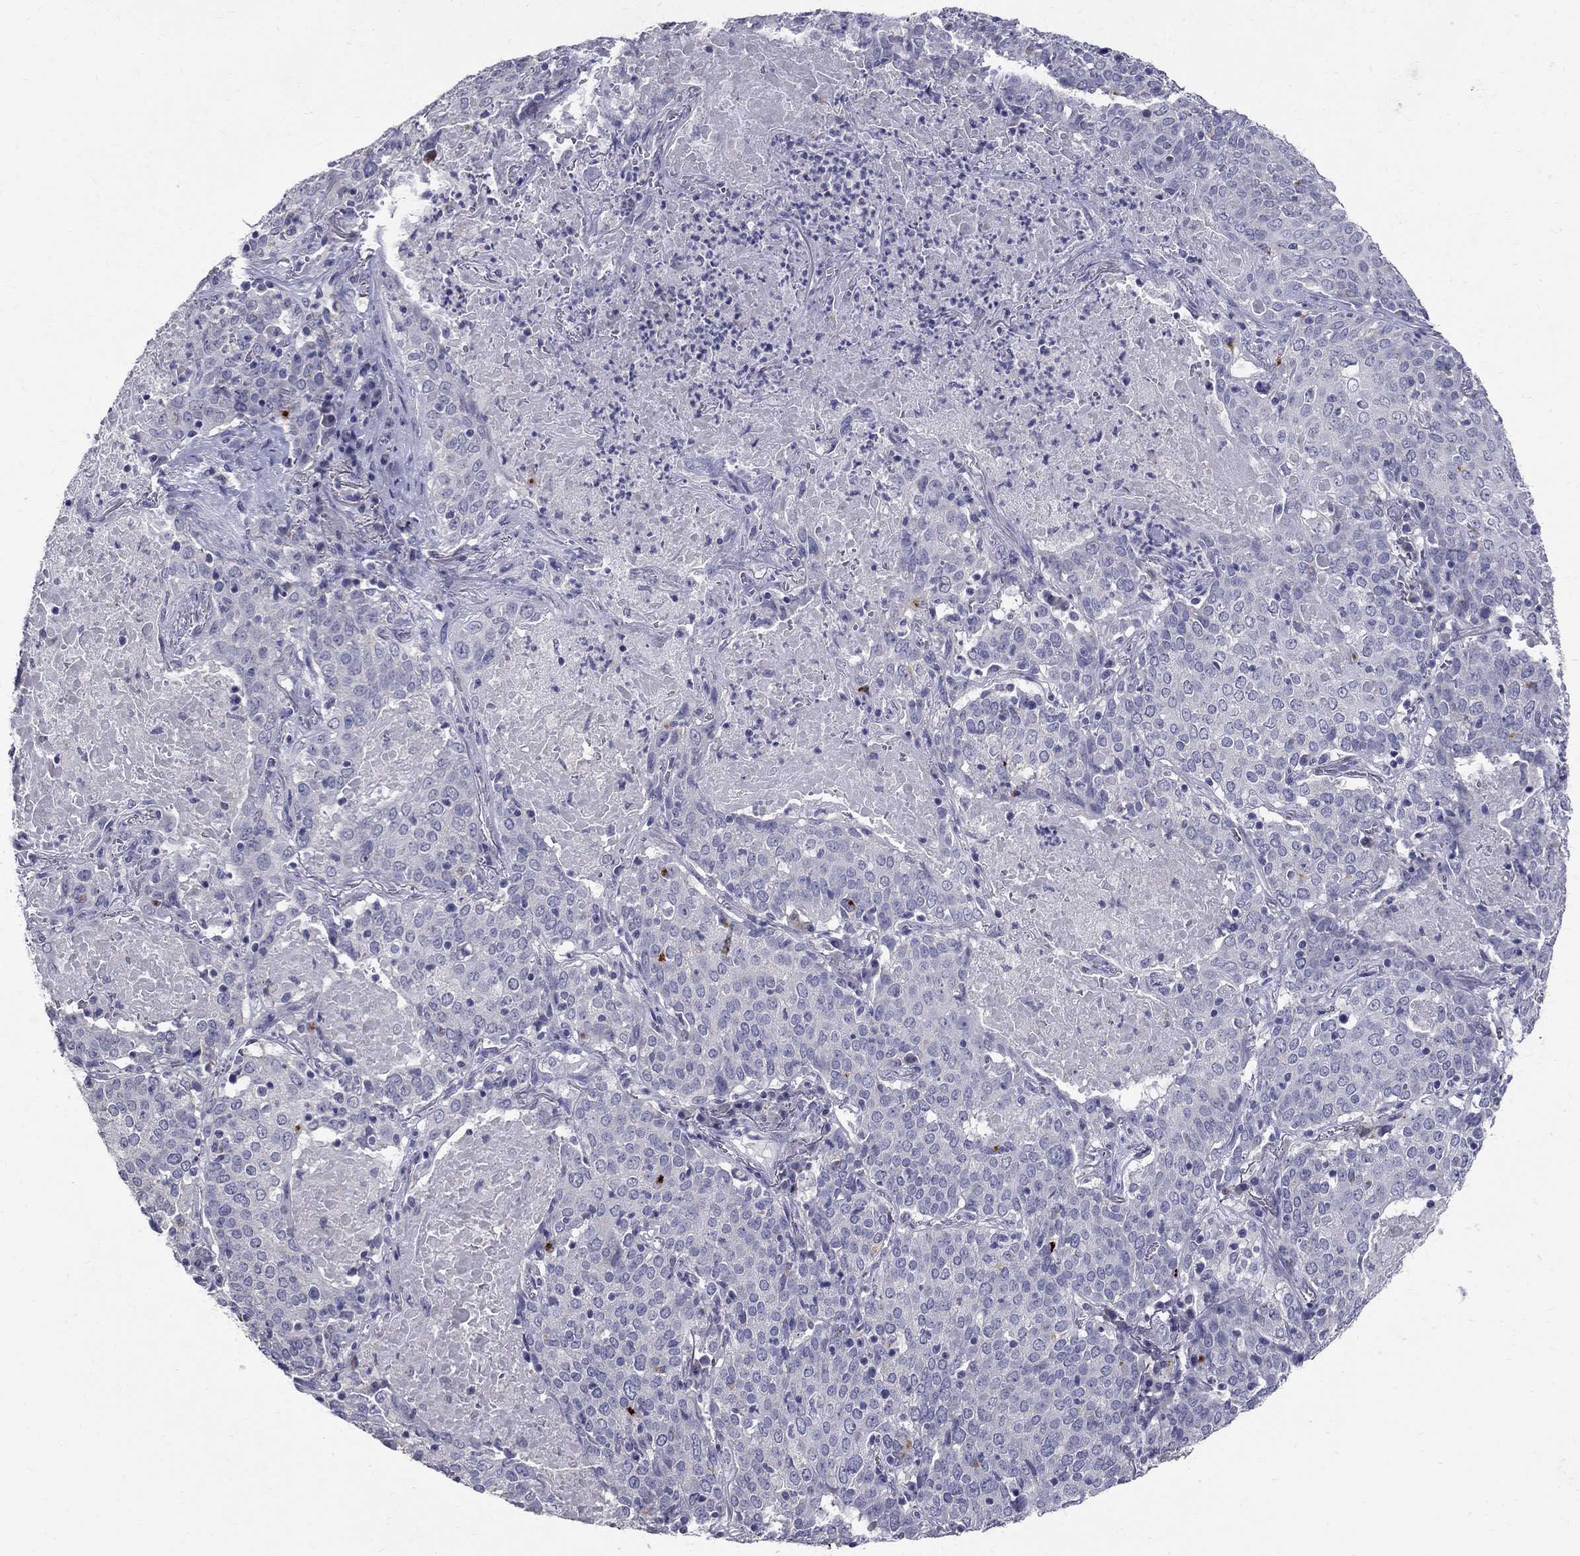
{"staining": {"intensity": "negative", "quantity": "none", "location": "none"}, "tissue": "lung cancer", "cell_type": "Tumor cells", "image_type": "cancer", "snomed": [{"axis": "morphology", "description": "Squamous cell carcinoma, NOS"}, {"axis": "topography", "description": "Lung"}], "caption": "Tumor cells show no significant staining in lung cancer (squamous cell carcinoma).", "gene": "TP53TG5", "patient": {"sex": "male", "age": 82}}